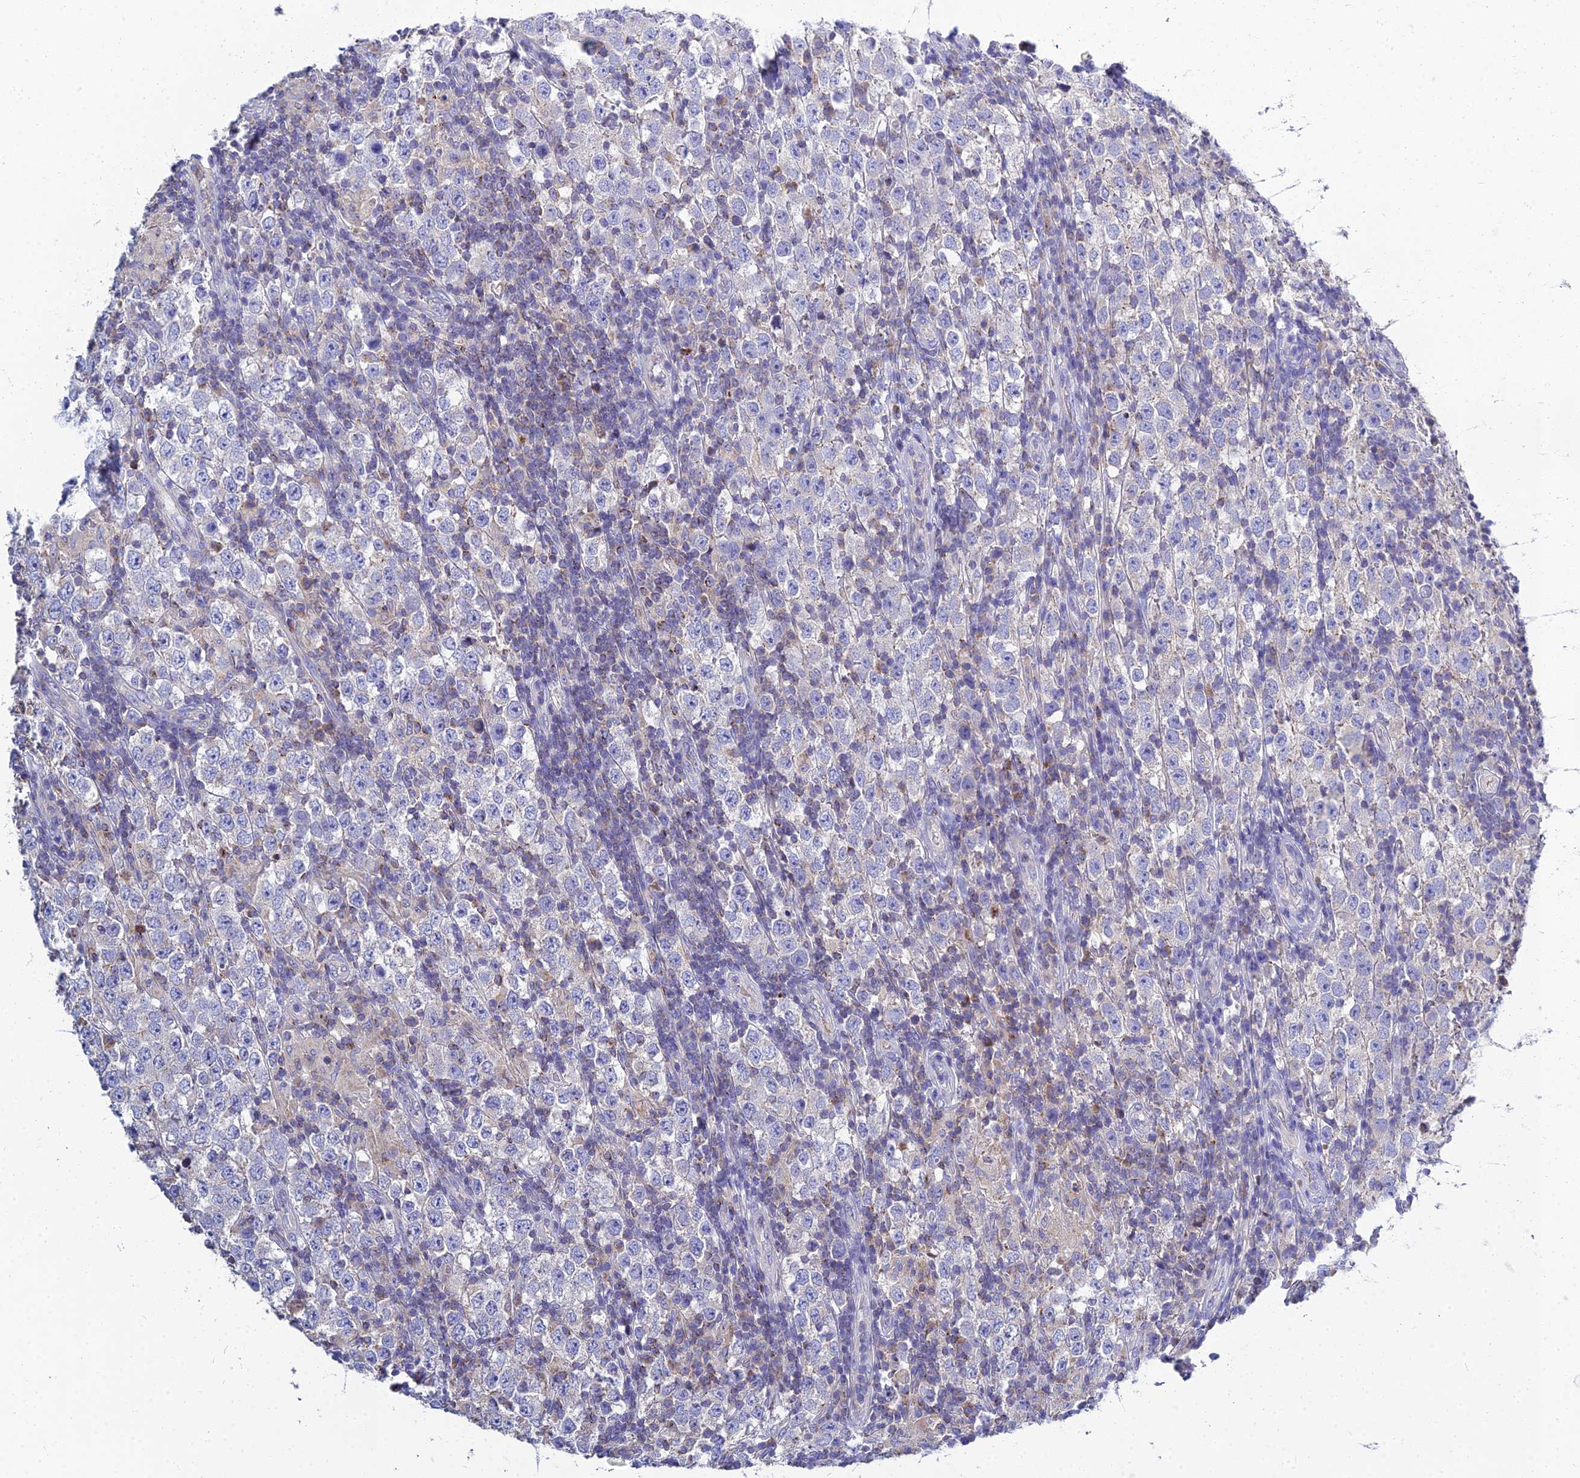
{"staining": {"intensity": "negative", "quantity": "none", "location": "none"}, "tissue": "testis cancer", "cell_type": "Tumor cells", "image_type": "cancer", "snomed": [{"axis": "morphology", "description": "Normal tissue, NOS"}, {"axis": "morphology", "description": "Urothelial carcinoma, High grade"}, {"axis": "morphology", "description": "Seminoma, NOS"}, {"axis": "morphology", "description": "Carcinoma, Embryonal, NOS"}, {"axis": "topography", "description": "Urinary bladder"}, {"axis": "topography", "description": "Testis"}], "caption": "Tumor cells are negative for brown protein staining in testis cancer (seminoma).", "gene": "NPY", "patient": {"sex": "male", "age": 41}}